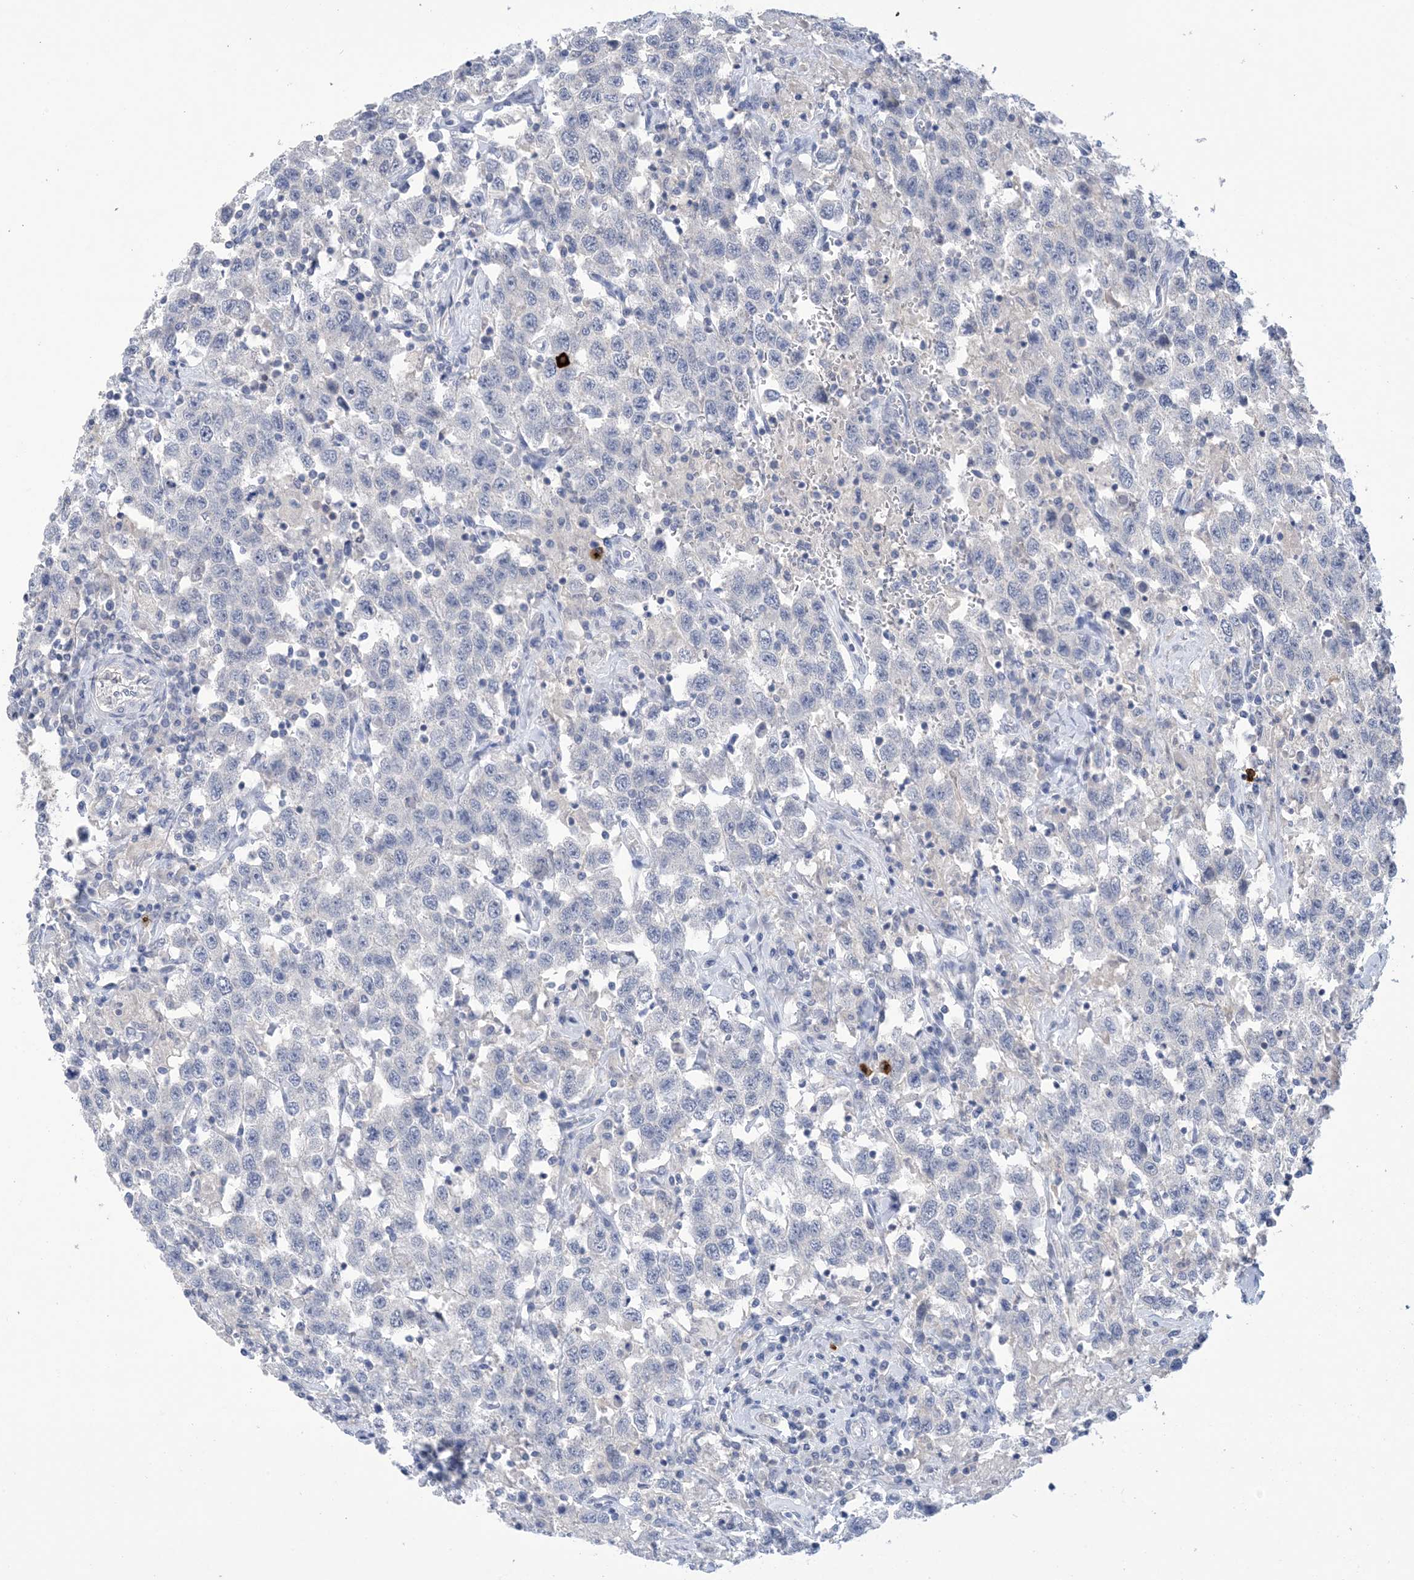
{"staining": {"intensity": "negative", "quantity": "none", "location": "none"}, "tissue": "testis cancer", "cell_type": "Tumor cells", "image_type": "cancer", "snomed": [{"axis": "morphology", "description": "Seminoma, NOS"}, {"axis": "topography", "description": "Testis"}], "caption": "High power microscopy histopathology image of an immunohistochemistry (IHC) photomicrograph of testis cancer (seminoma), revealing no significant positivity in tumor cells.", "gene": "DSC3", "patient": {"sex": "male", "age": 41}}